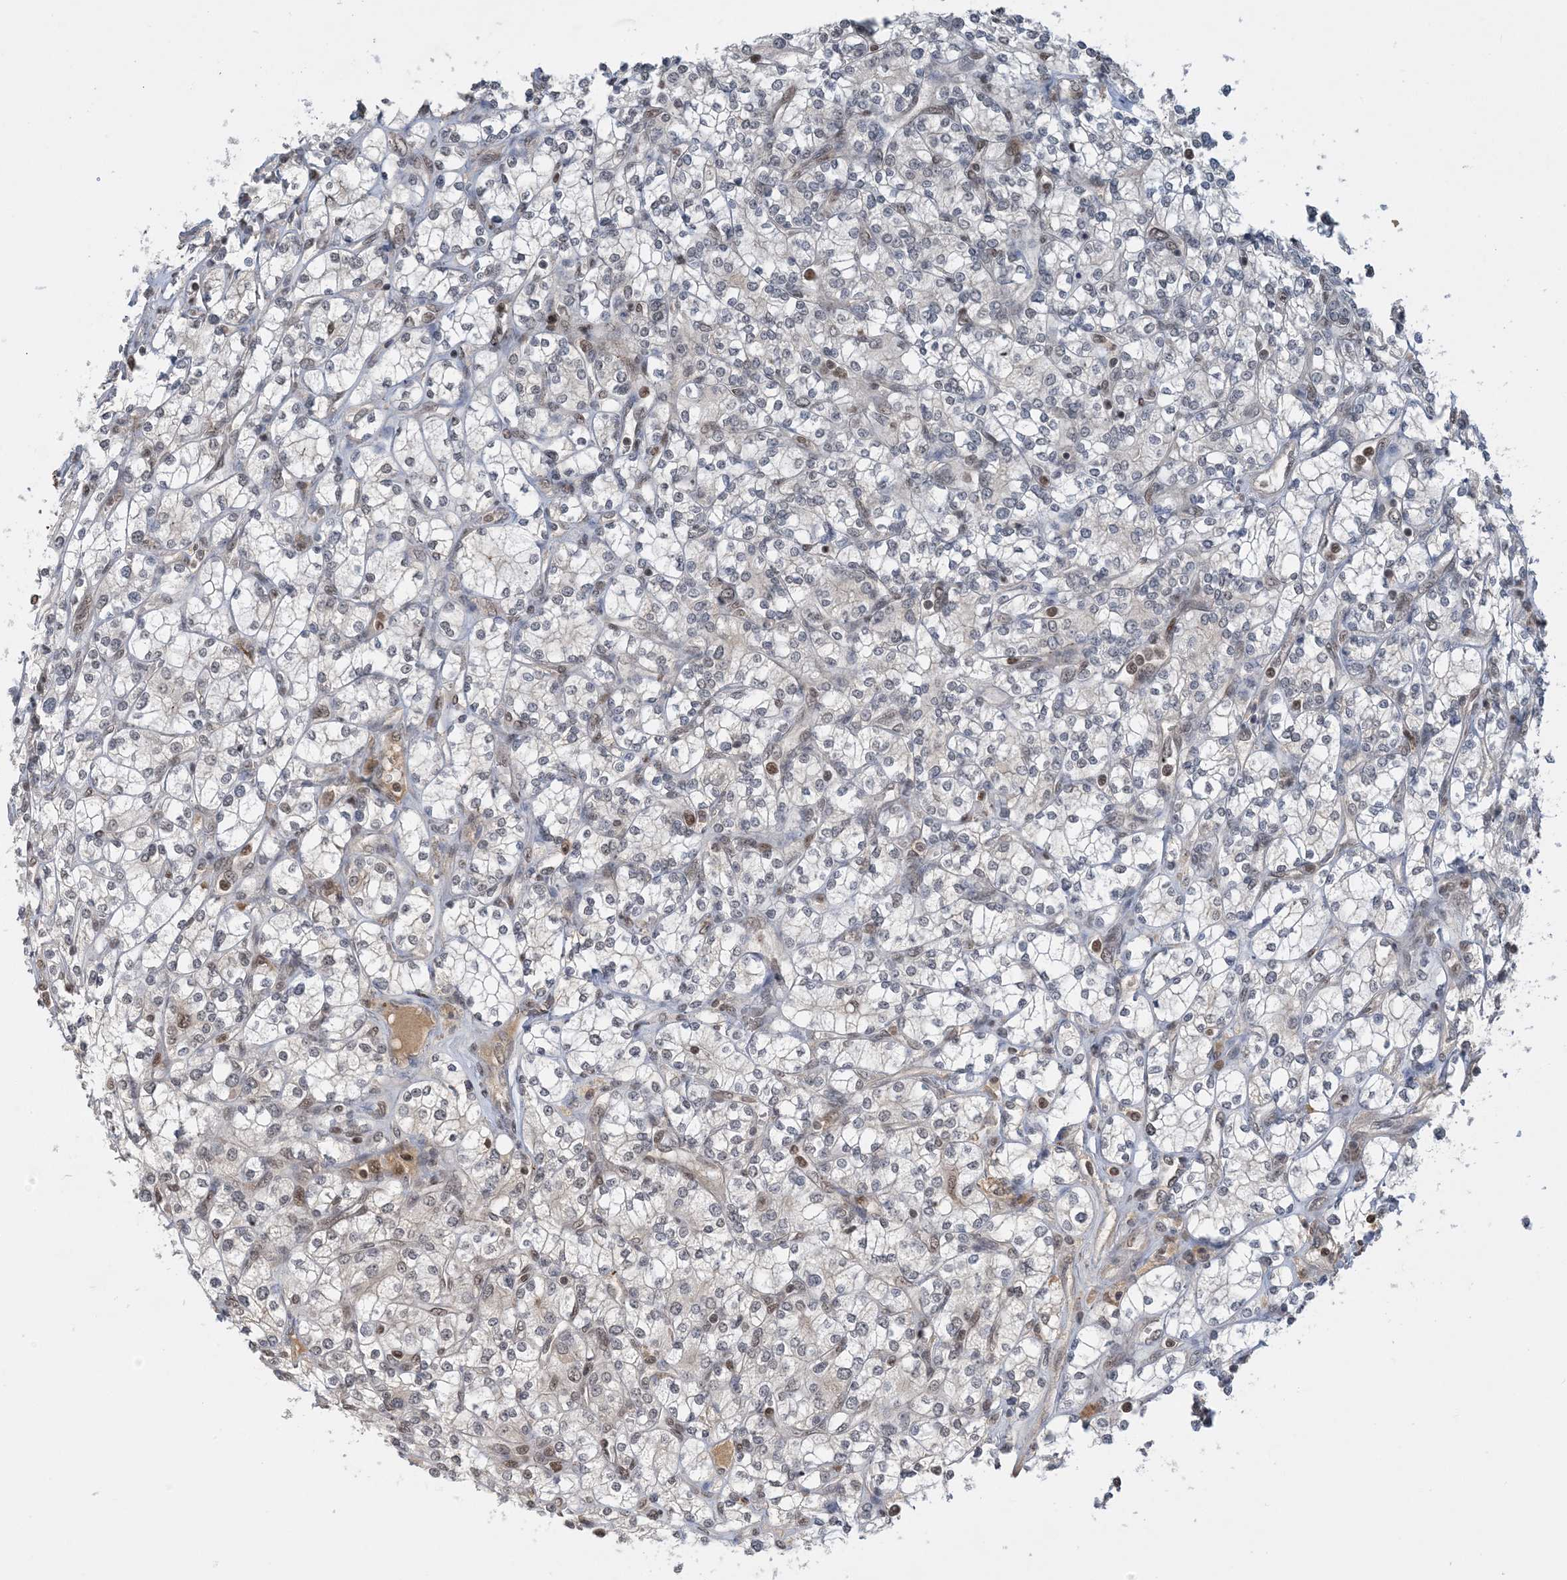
{"staining": {"intensity": "negative", "quantity": "none", "location": "none"}, "tissue": "renal cancer", "cell_type": "Tumor cells", "image_type": "cancer", "snomed": [{"axis": "morphology", "description": "Adenocarcinoma, NOS"}, {"axis": "topography", "description": "Kidney"}], "caption": "IHC micrograph of adenocarcinoma (renal) stained for a protein (brown), which reveals no expression in tumor cells. Nuclei are stained in blue.", "gene": "ACYP2", "patient": {"sex": "male", "age": 77}}